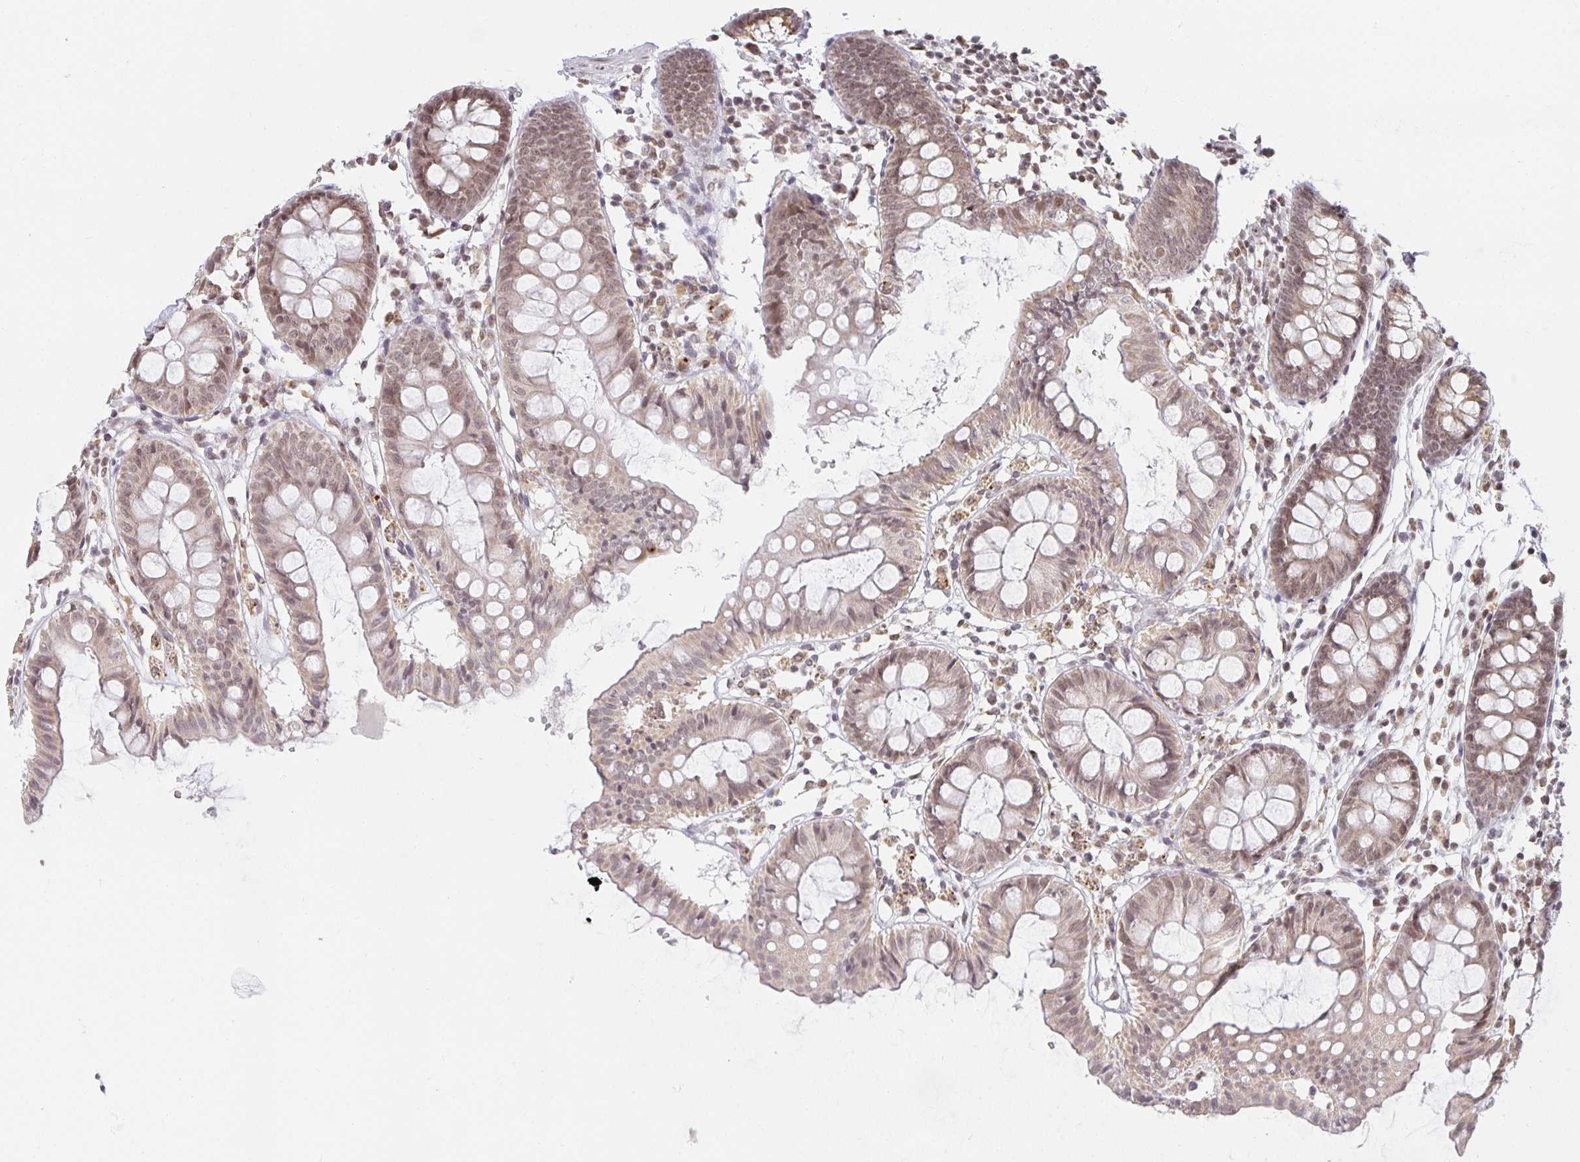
{"staining": {"intensity": "weak", "quantity": "<25%", "location": "nuclear"}, "tissue": "colon", "cell_type": "Endothelial cells", "image_type": "normal", "snomed": [{"axis": "morphology", "description": "Normal tissue, NOS"}, {"axis": "topography", "description": "Colon"}], "caption": "Immunohistochemistry (IHC) micrograph of normal human colon stained for a protein (brown), which demonstrates no positivity in endothelial cells.", "gene": "SMARCA2", "patient": {"sex": "female", "age": 84}}